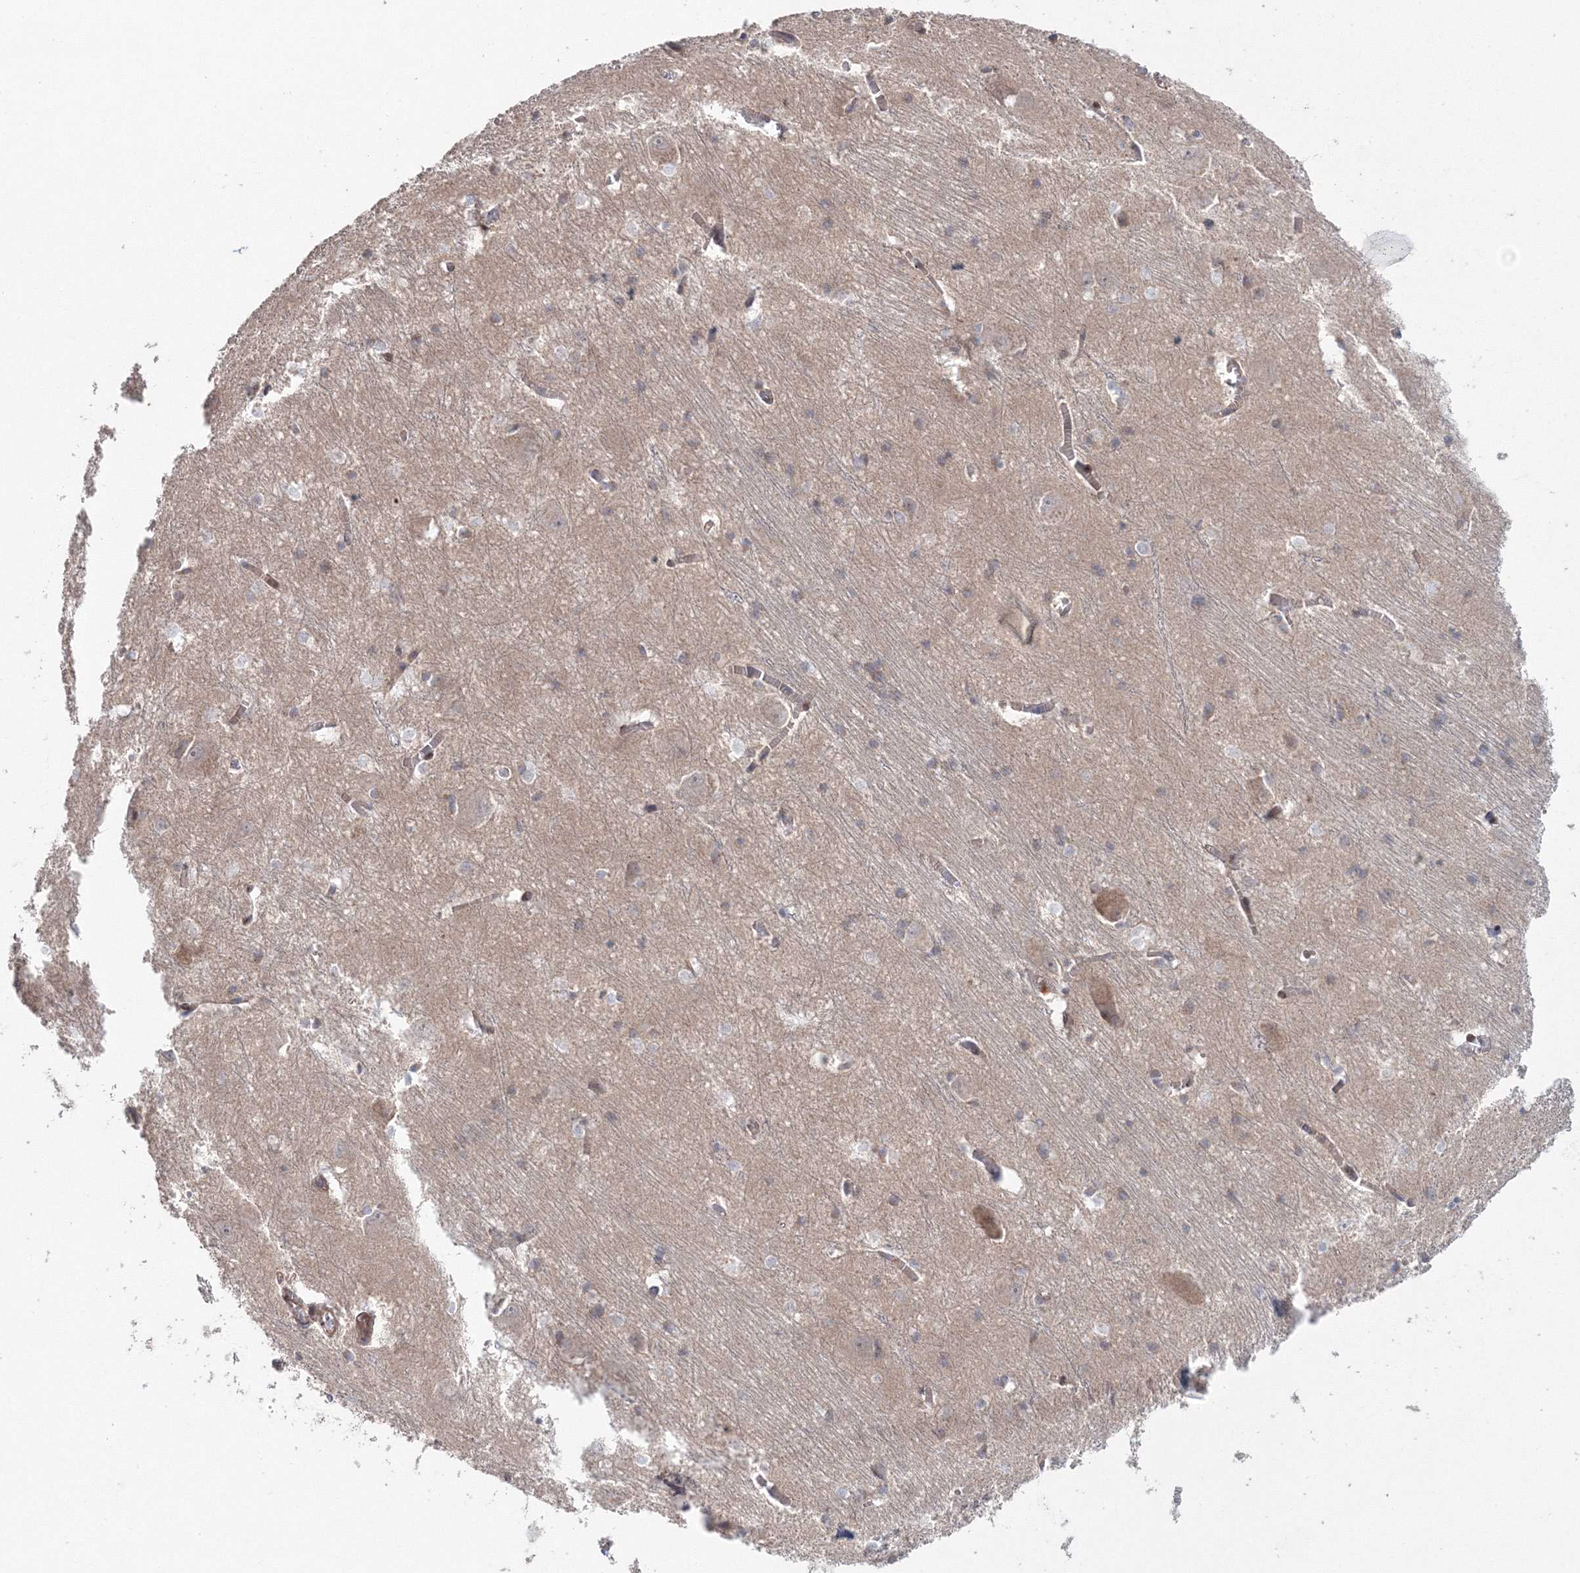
{"staining": {"intensity": "weak", "quantity": "25%-75%", "location": "cytoplasmic/membranous"}, "tissue": "caudate", "cell_type": "Glial cells", "image_type": "normal", "snomed": [{"axis": "morphology", "description": "Normal tissue, NOS"}, {"axis": "topography", "description": "Lateral ventricle wall"}], "caption": "IHC photomicrograph of benign caudate stained for a protein (brown), which exhibits low levels of weak cytoplasmic/membranous expression in approximately 25%-75% of glial cells.", "gene": "NOA1", "patient": {"sex": "male", "age": 37}}